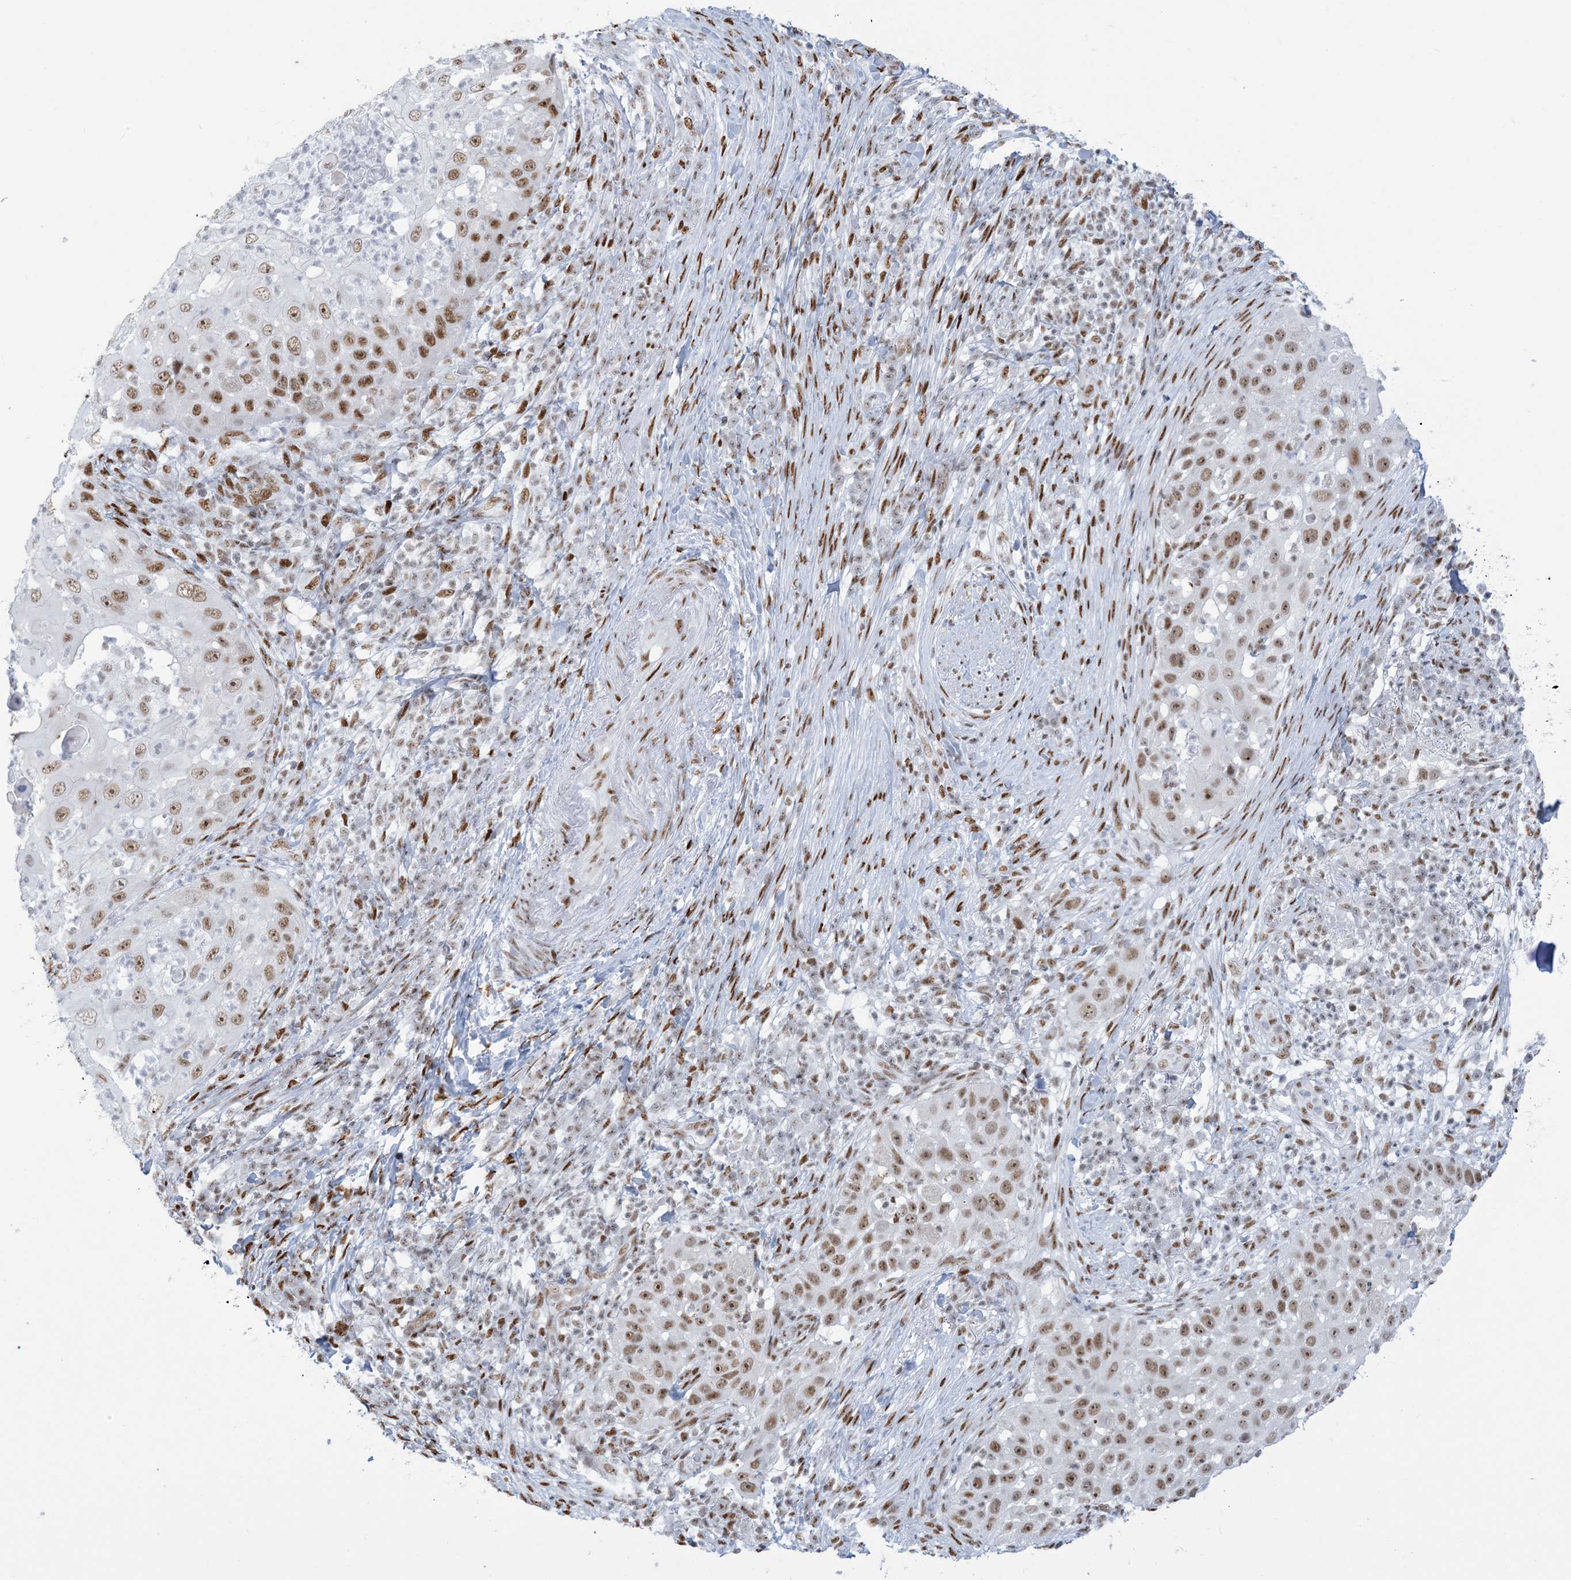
{"staining": {"intensity": "moderate", "quantity": ">75%", "location": "nuclear"}, "tissue": "skin cancer", "cell_type": "Tumor cells", "image_type": "cancer", "snomed": [{"axis": "morphology", "description": "Squamous cell carcinoma, NOS"}, {"axis": "topography", "description": "Skin"}], "caption": "Skin cancer stained for a protein demonstrates moderate nuclear positivity in tumor cells.", "gene": "STAG1", "patient": {"sex": "female", "age": 44}}